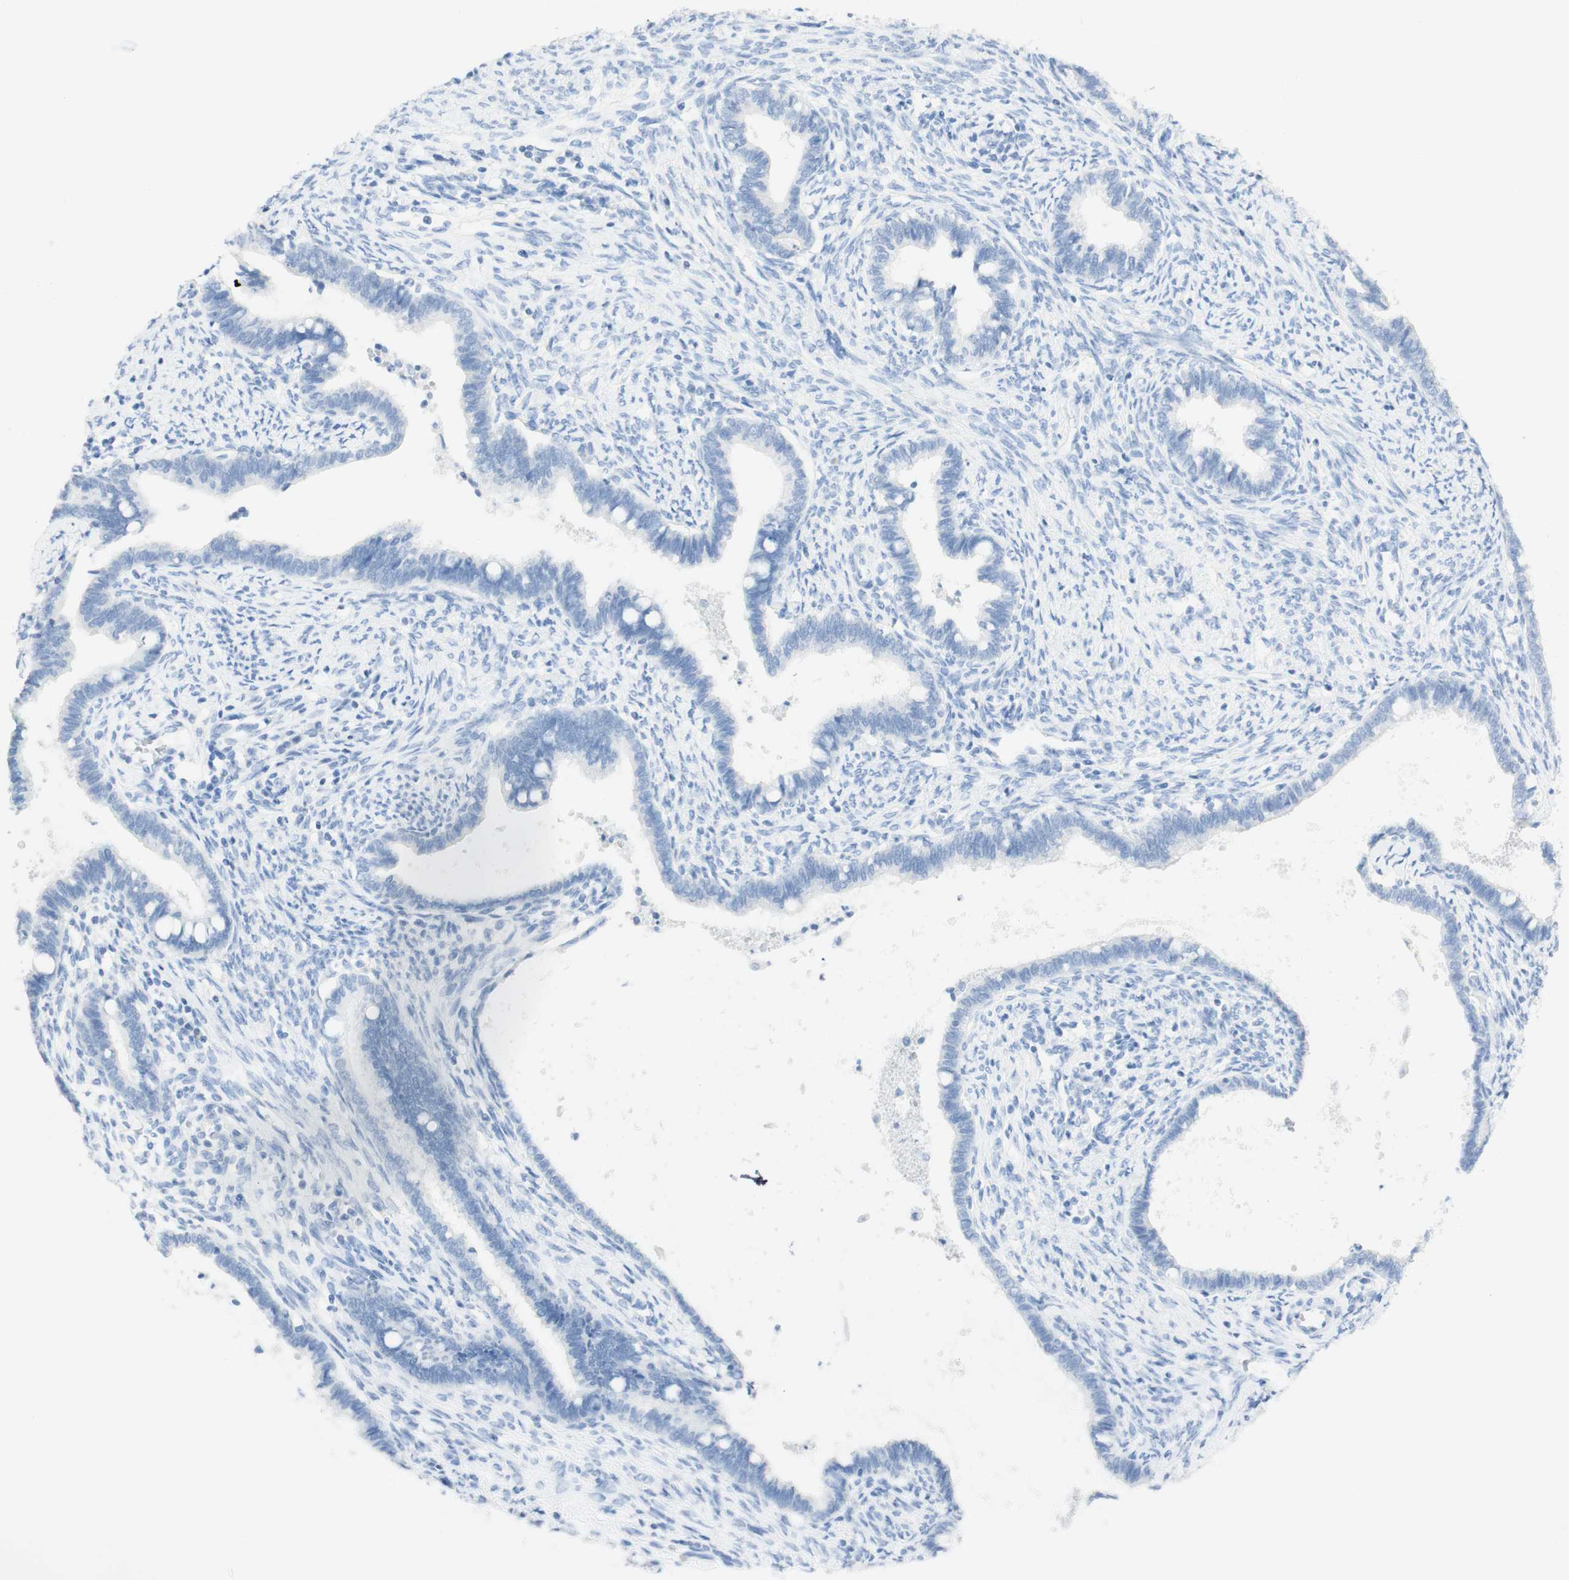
{"staining": {"intensity": "negative", "quantity": "none", "location": "none"}, "tissue": "cervical cancer", "cell_type": "Tumor cells", "image_type": "cancer", "snomed": [{"axis": "morphology", "description": "Adenocarcinoma, NOS"}, {"axis": "topography", "description": "Cervix"}], "caption": "Human adenocarcinoma (cervical) stained for a protein using immunohistochemistry (IHC) exhibits no positivity in tumor cells.", "gene": "TPO", "patient": {"sex": "female", "age": 44}}